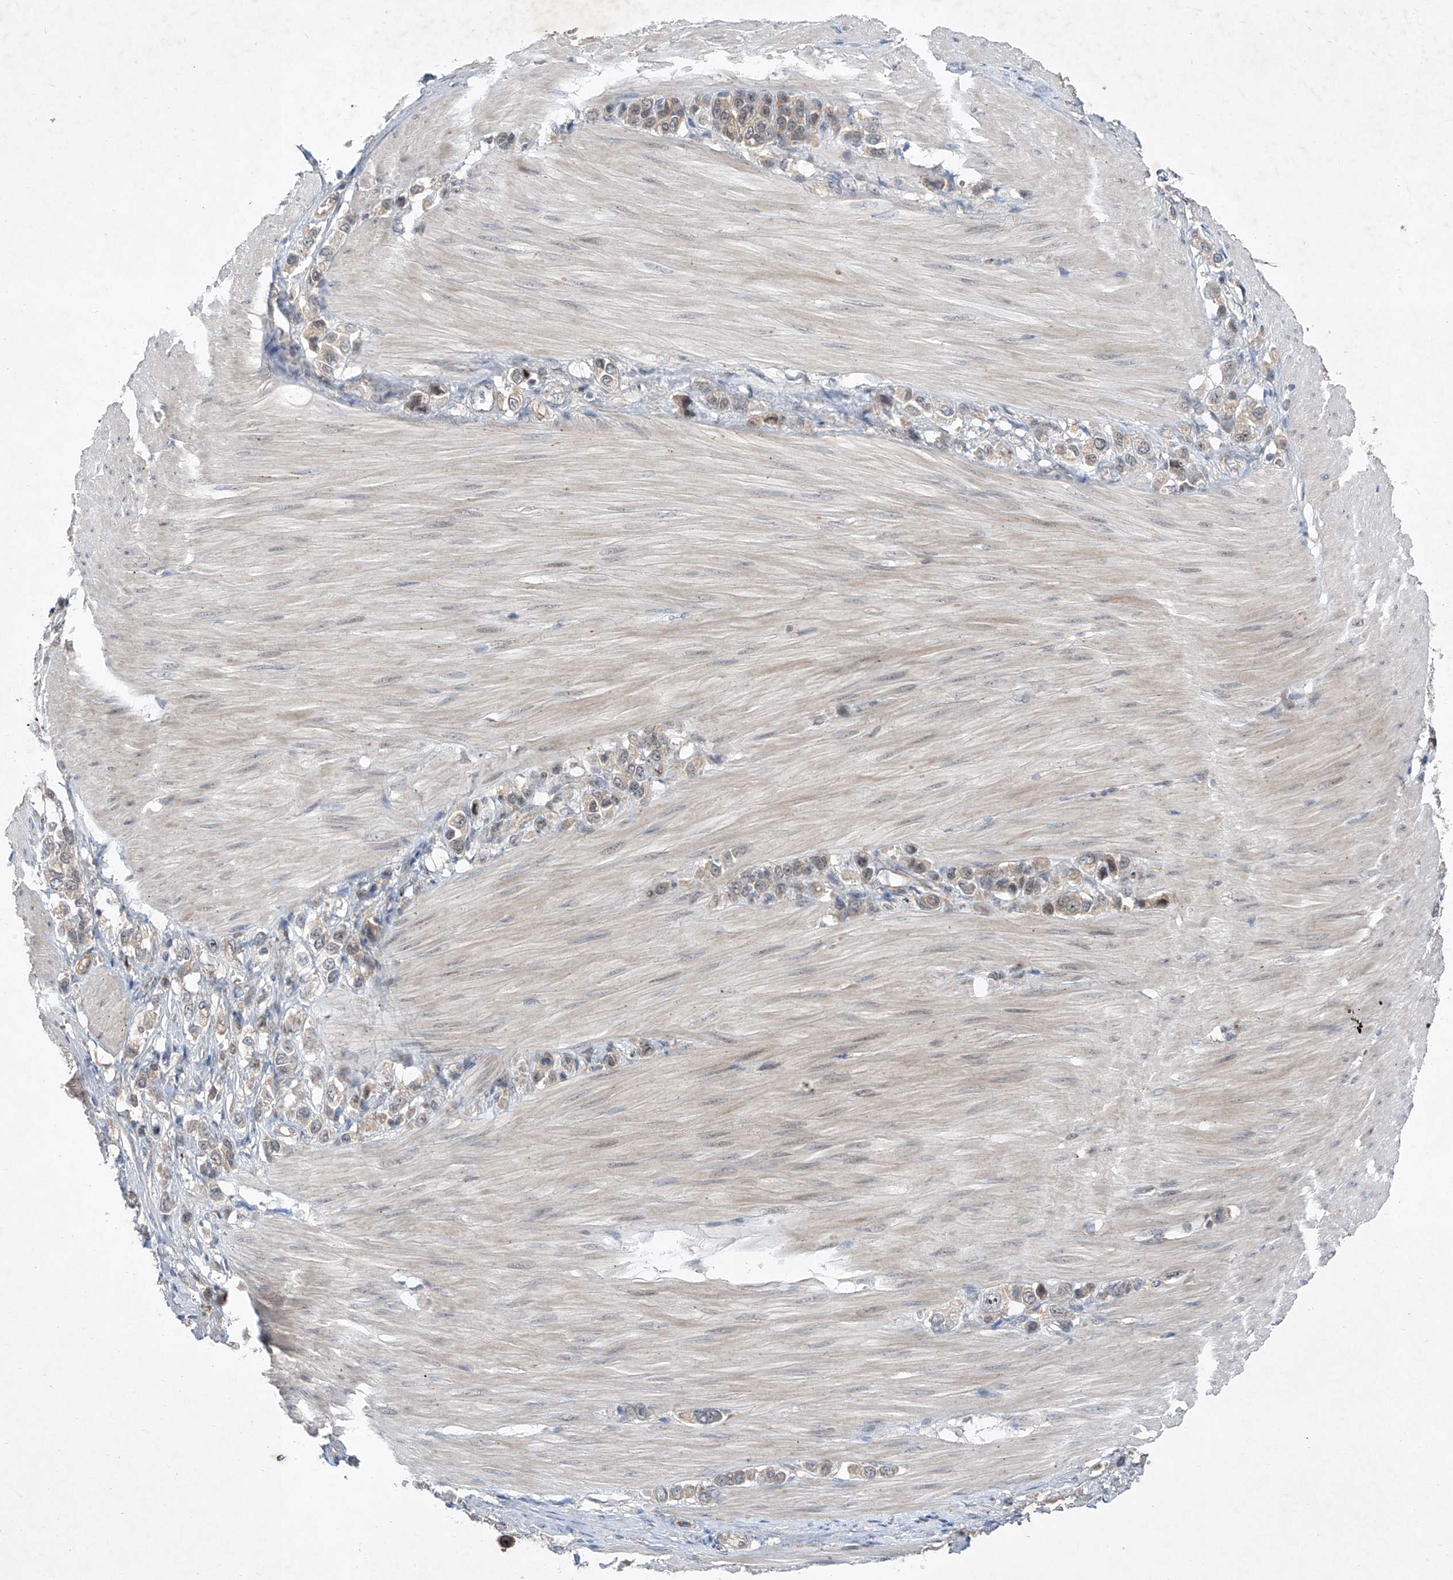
{"staining": {"intensity": "negative", "quantity": "none", "location": "none"}, "tissue": "stomach cancer", "cell_type": "Tumor cells", "image_type": "cancer", "snomed": [{"axis": "morphology", "description": "Adenocarcinoma, NOS"}, {"axis": "topography", "description": "Stomach"}], "caption": "Tumor cells show no significant protein positivity in stomach cancer. (DAB IHC with hematoxylin counter stain).", "gene": "FAM135A", "patient": {"sex": "female", "age": 65}}